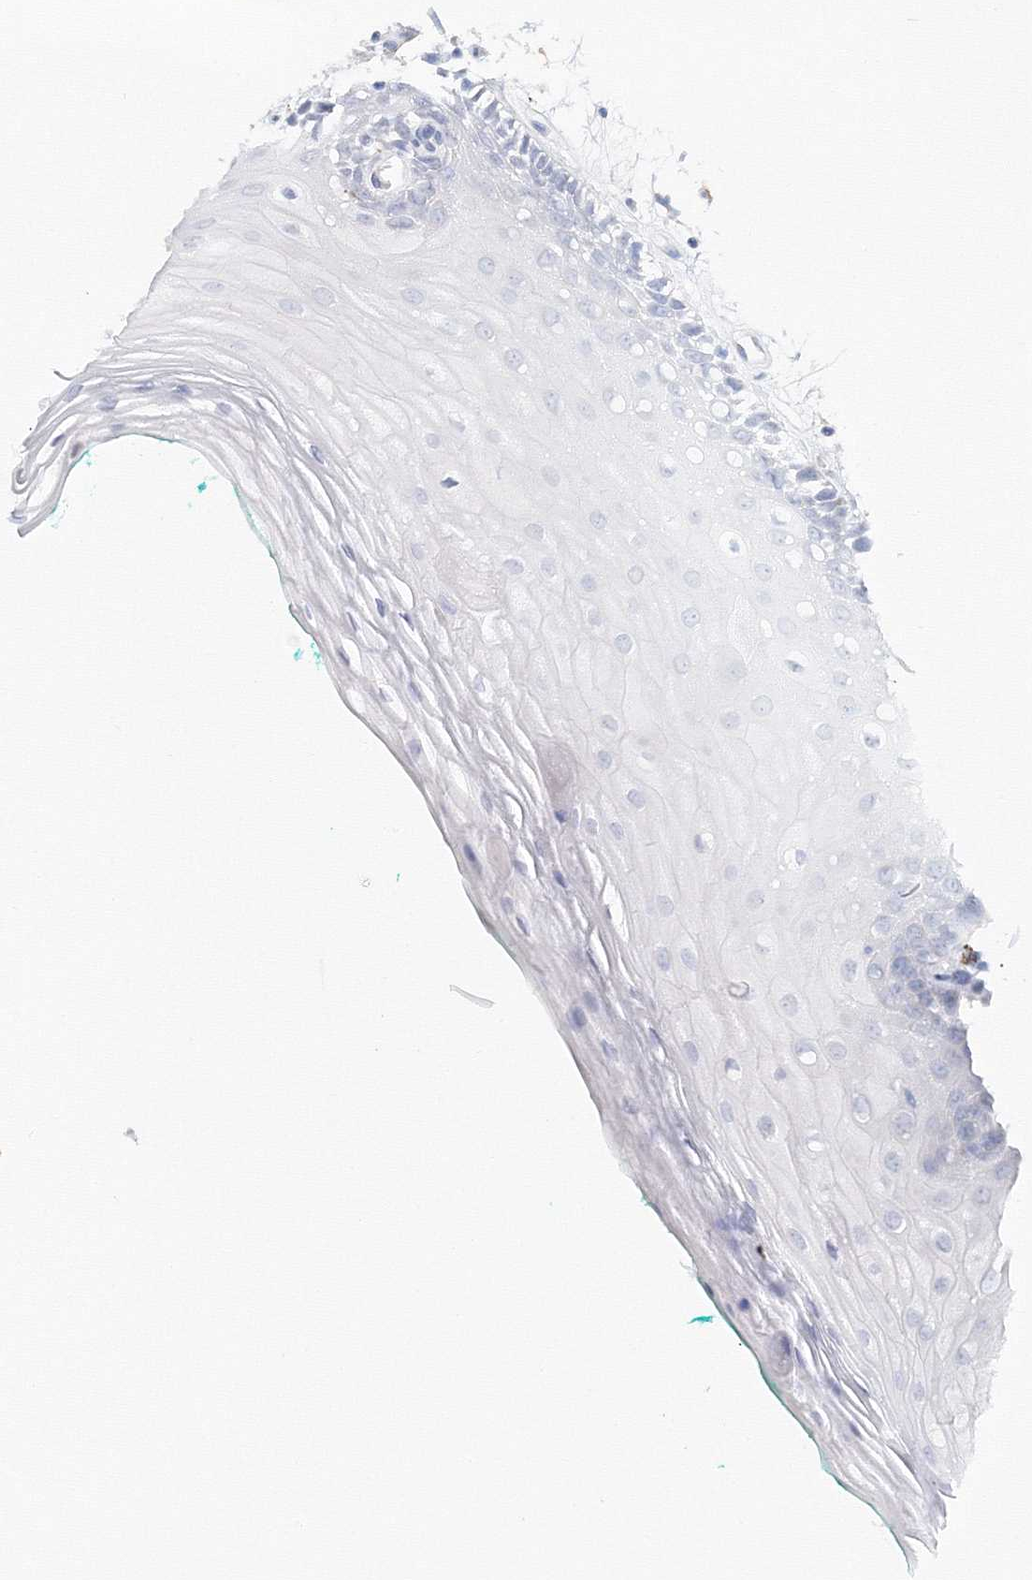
{"staining": {"intensity": "negative", "quantity": "none", "location": "none"}, "tissue": "oral mucosa", "cell_type": "Squamous epithelial cells", "image_type": "normal", "snomed": [{"axis": "morphology", "description": "Normal tissue, NOS"}, {"axis": "topography", "description": "Skeletal muscle"}, {"axis": "topography", "description": "Oral tissue"}, {"axis": "topography", "description": "Peripheral nerve tissue"}], "caption": "The immunohistochemistry image has no significant expression in squamous epithelial cells of oral mucosa. (DAB immunohistochemistry (IHC) visualized using brightfield microscopy, high magnification).", "gene": "VSIG1", "patient": {"sex": "female", "age": 84}}